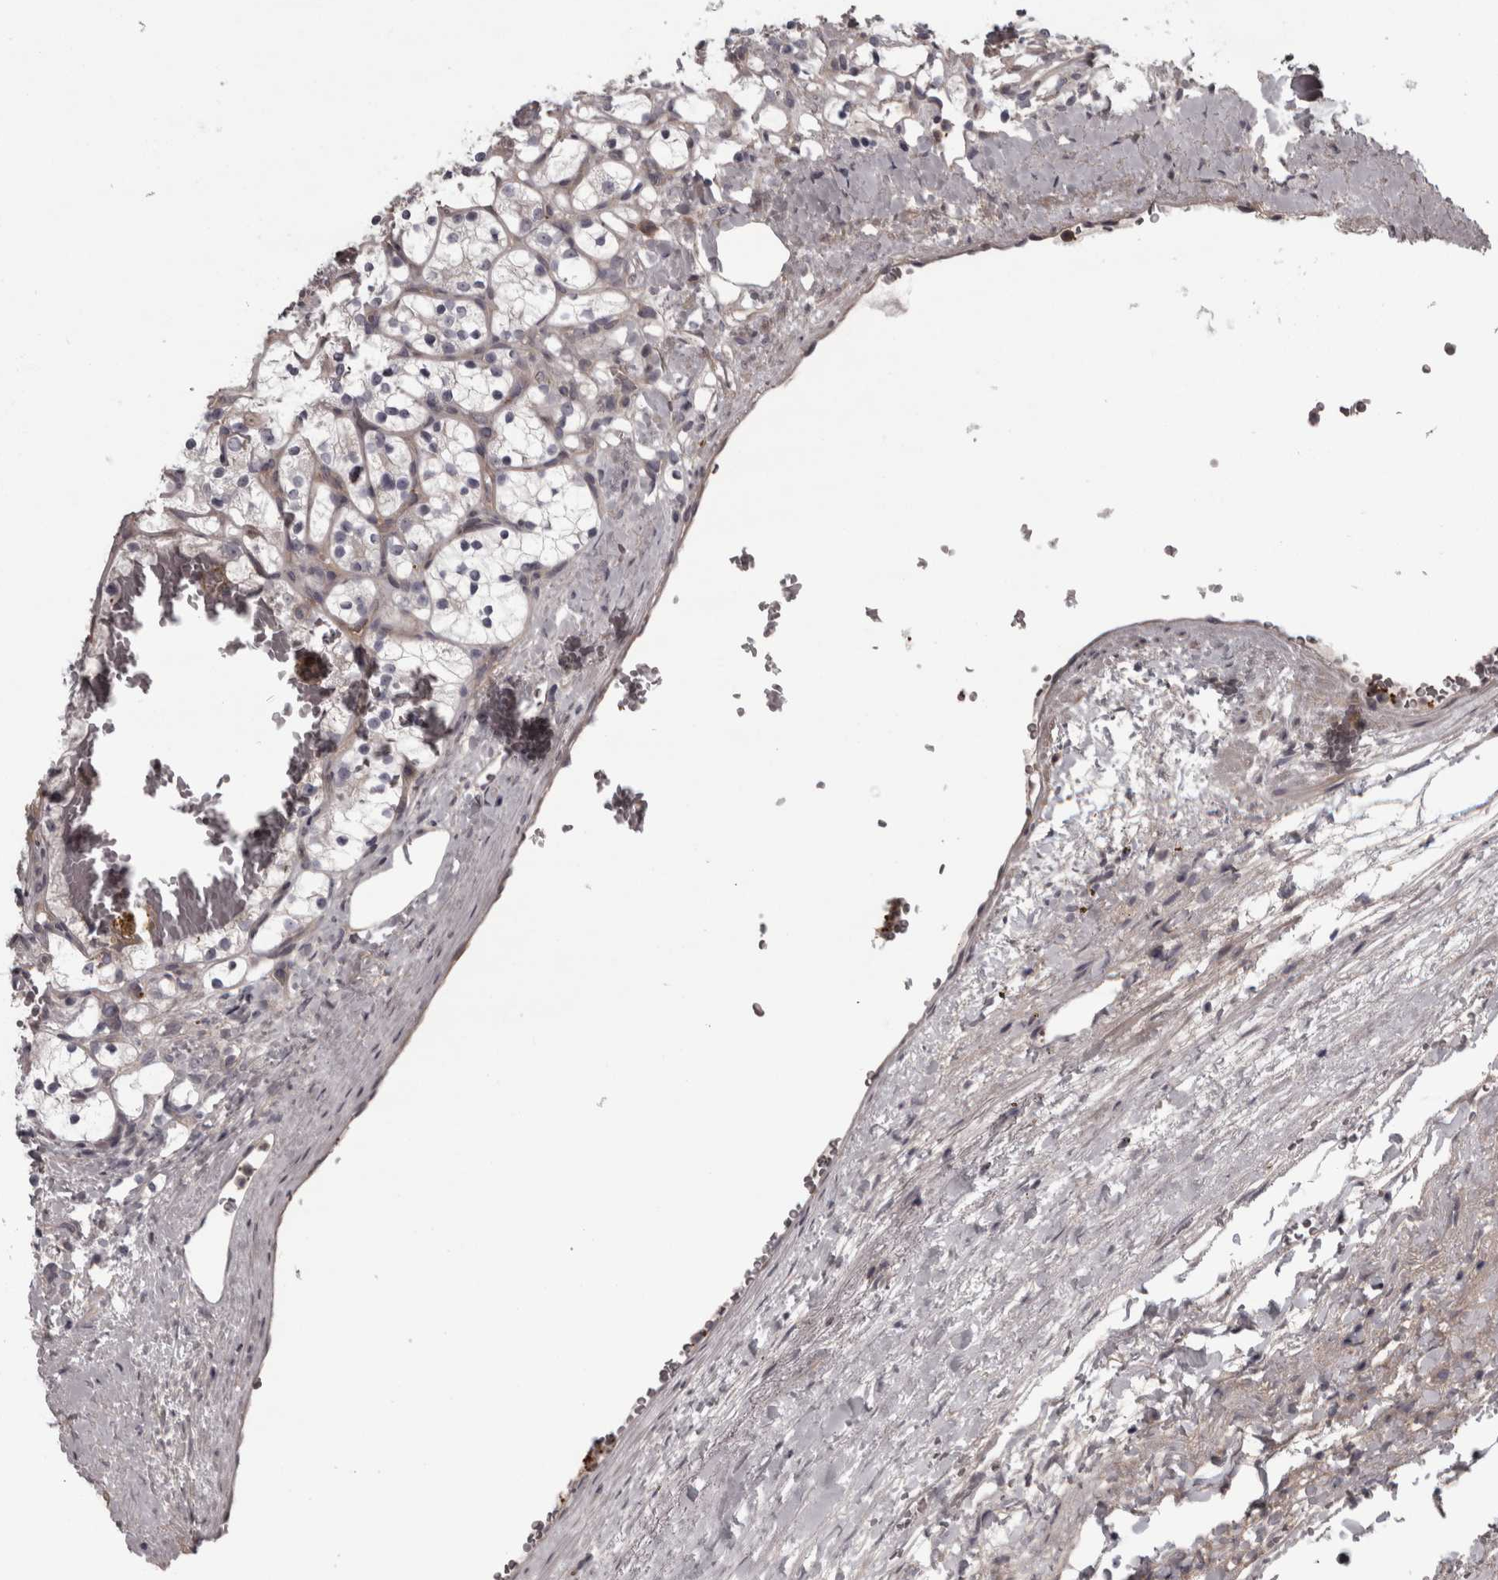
{"staining": {"intensity": "negative", "quantity": "none", "location": "none"}, "tissue": "renal cancer", "cell_type": "Tumor cells", "image_type": "cancer", "snomed": [{"axis": "morphology", "description": "Adenocarcinoma, NOS"}, {"axis": "topography", "description": "Kidney"}], "caption": "IHC of human adenocarcinoma (renal) shows no staining in tumor cells.", "gene": "RSU1", "patient": {"sex": "female", "age": 69}}